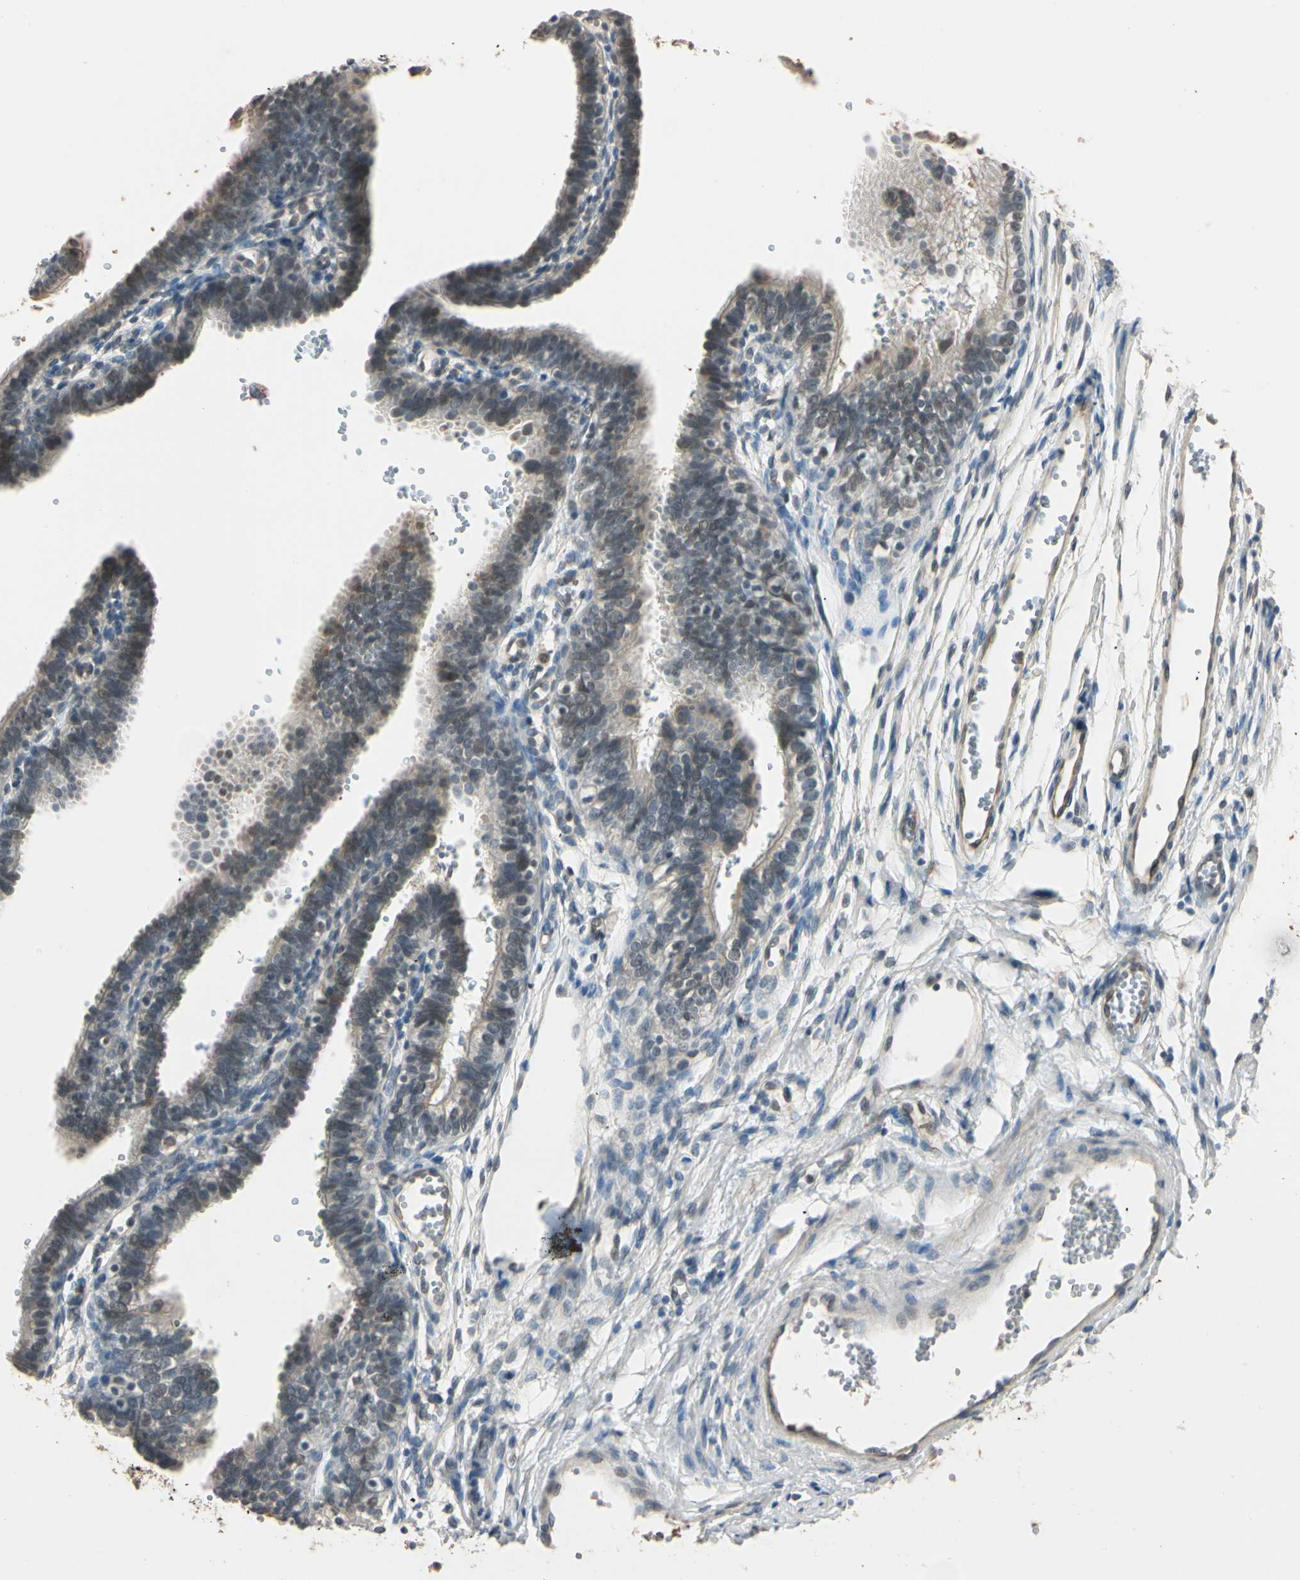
{"staining": {"intensity": "moderate", "quantity": ">75%", "location": "cytoplasmic/membranous"}, "tissue": "fallopian tube", "cell_type": "Glandular cells", "image_type": "normal", "snomed": [{"axis": "morphology", "description": "Normal tissue, NOS"}, {"axis": "topography", "description": "Fallopian tube"}, {"axis": "topography", "description": "Placenta"}], "caption": "Protein staining displays moderate cytoplasmic/membranous positivity in approximately >75% of glandular cells in unremarkable fallopian tube. (Brightfield microscopy of DAB IHC at high magnification).", "gene": "TASOR", "patient": {"sex": "female", "age": 34}}